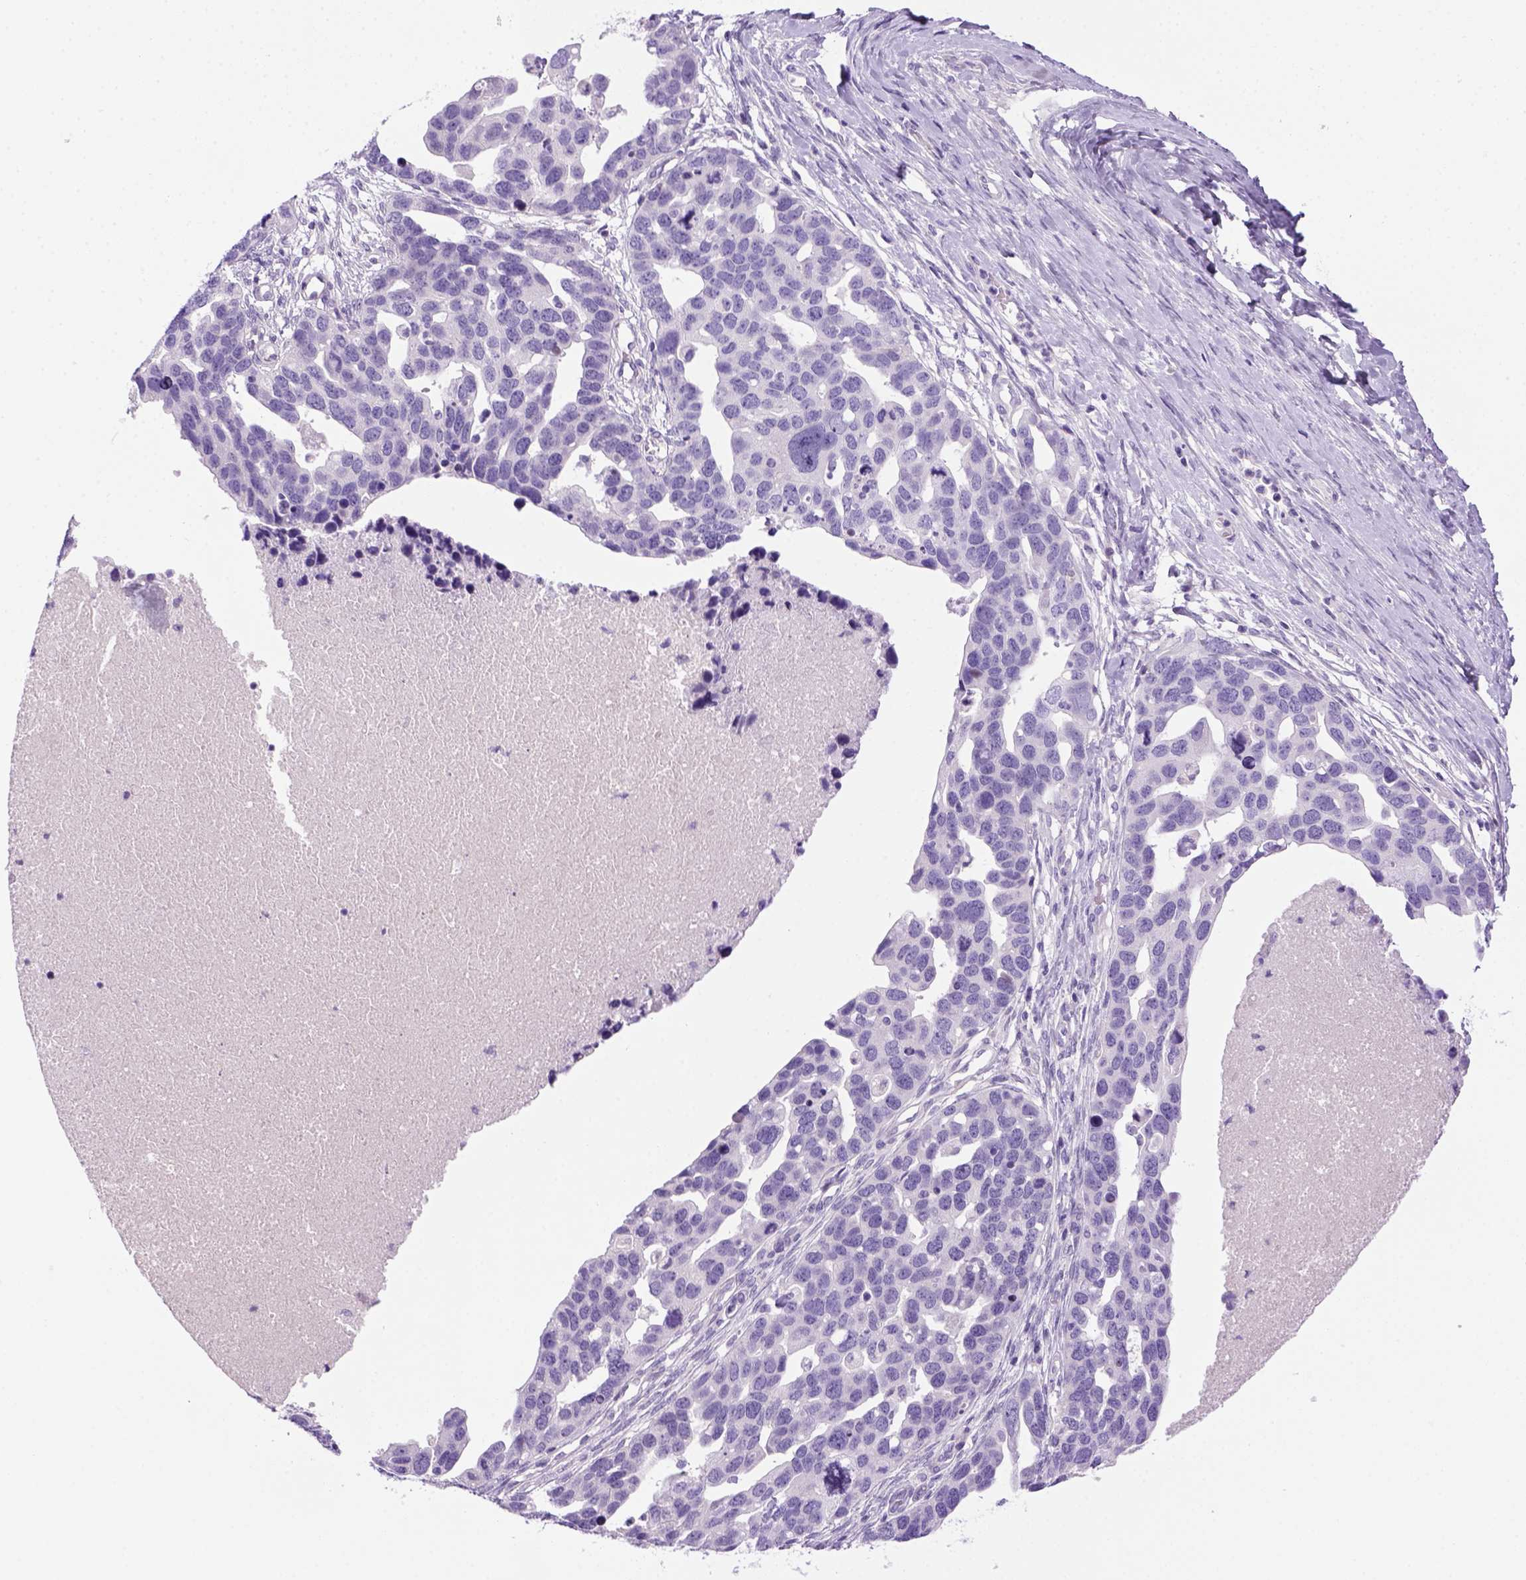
{"staining": {"intensity": "negative", "quantity": "none", "location": "none"}, "tissue": "ovarian cancer", "cell_type": "Tumor cells", "image_type": "cancer", "snomed": [{"axis": "morphology", "description": "Cystadenocarcinoma, serous, NOS"}, {"axis": "topography", "description": "Ovary"}], "caption": "Human serous cystadenocarcinoma (ovarian) stained for a protein using immunohistochemistry (IHC) demonstrates no positivity in tumor cells.", "gene": "DNAH11", "patient": {"sex": "female", "age": 54}}